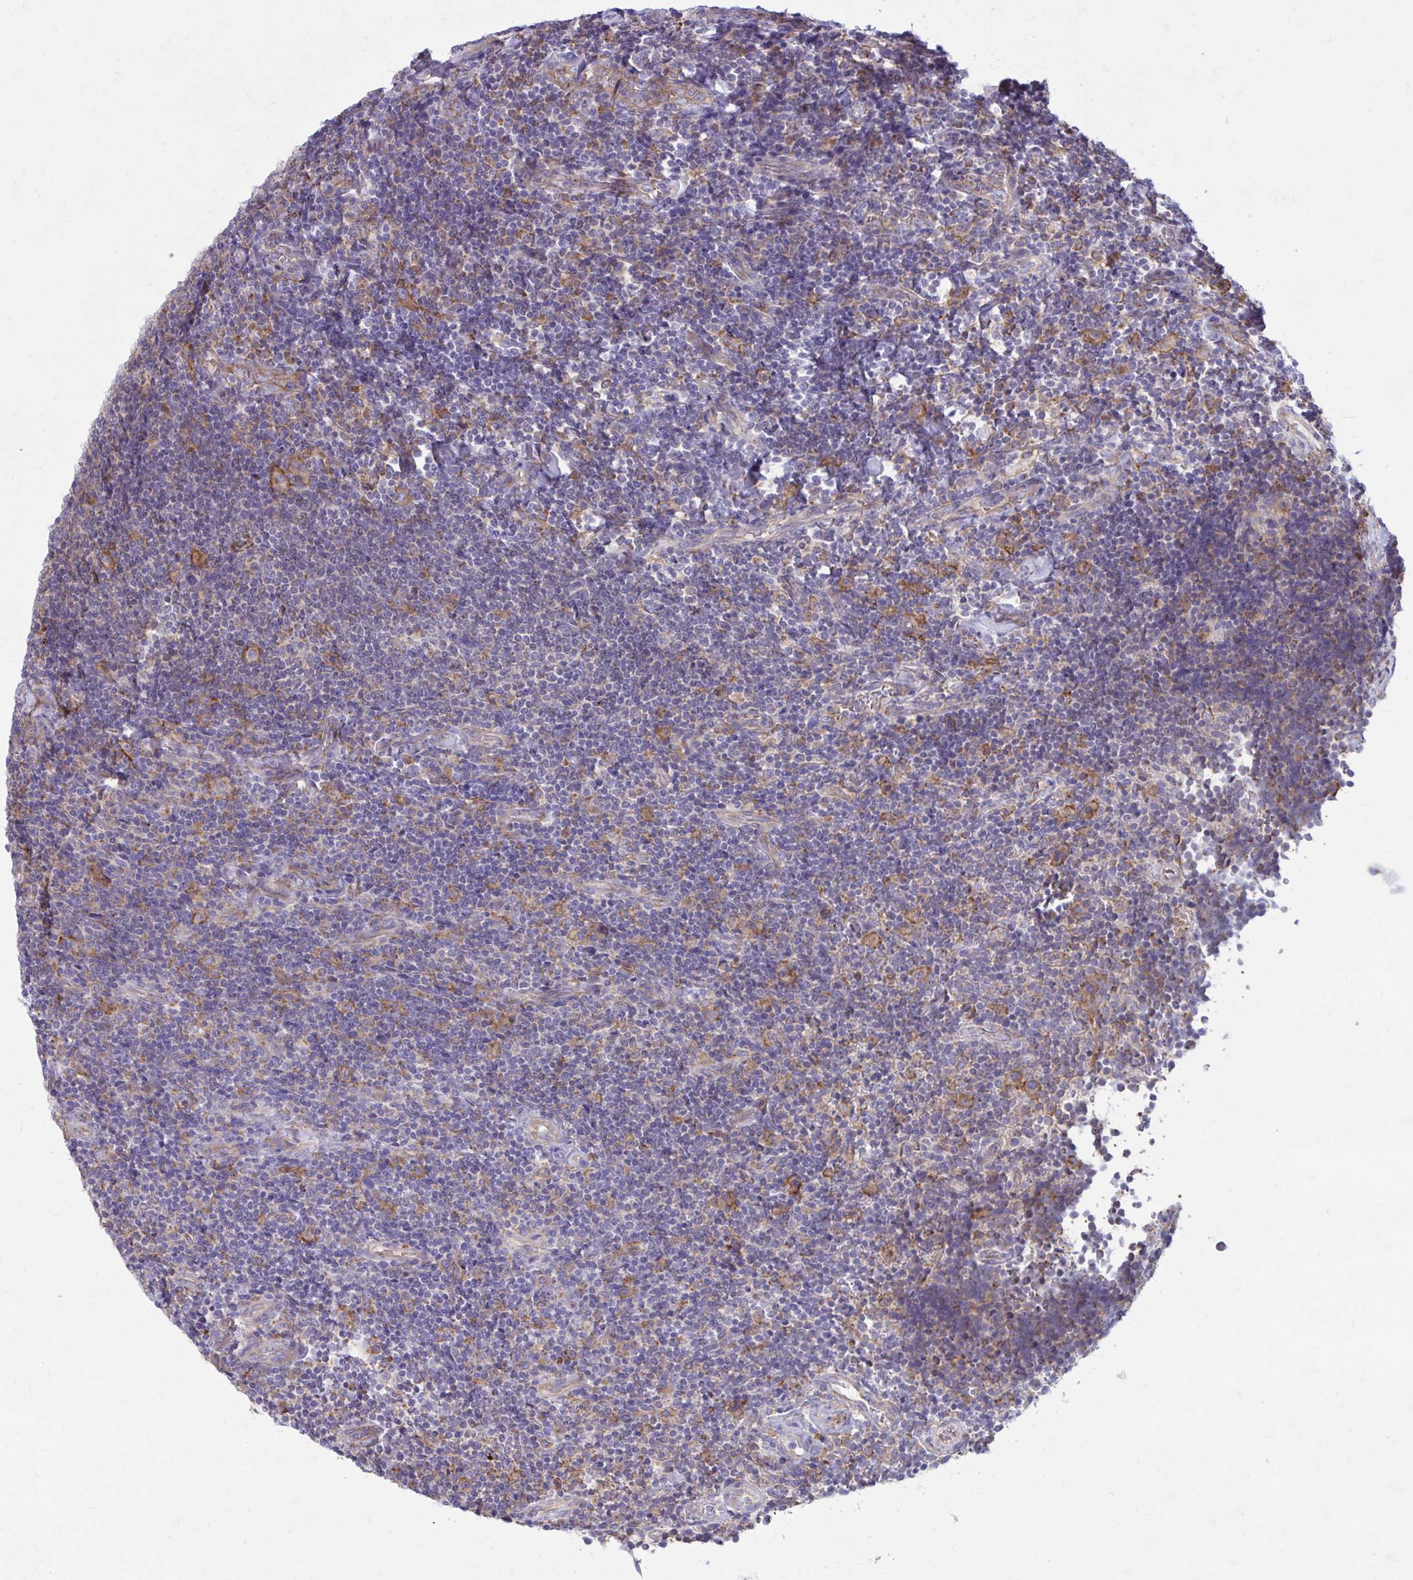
{"staining": {"intensity": "negative", "quantity": "none", "location": "none"}, "tissue": "lymphoma", "cell_type": "Tumor cells", "image_type": "cancer", "snomed": [{"axis": "morphology", "description": "Malignant lymphoma, non-Hodgkin's type, Low grade"}, {"axis": "topography", "description": "Lymph node"}], "caption": "The image displays no significant positivity in tumor cells of lymphoma.", "gene": "CLTA", "patient": {"sex": "male", "age": 52}}